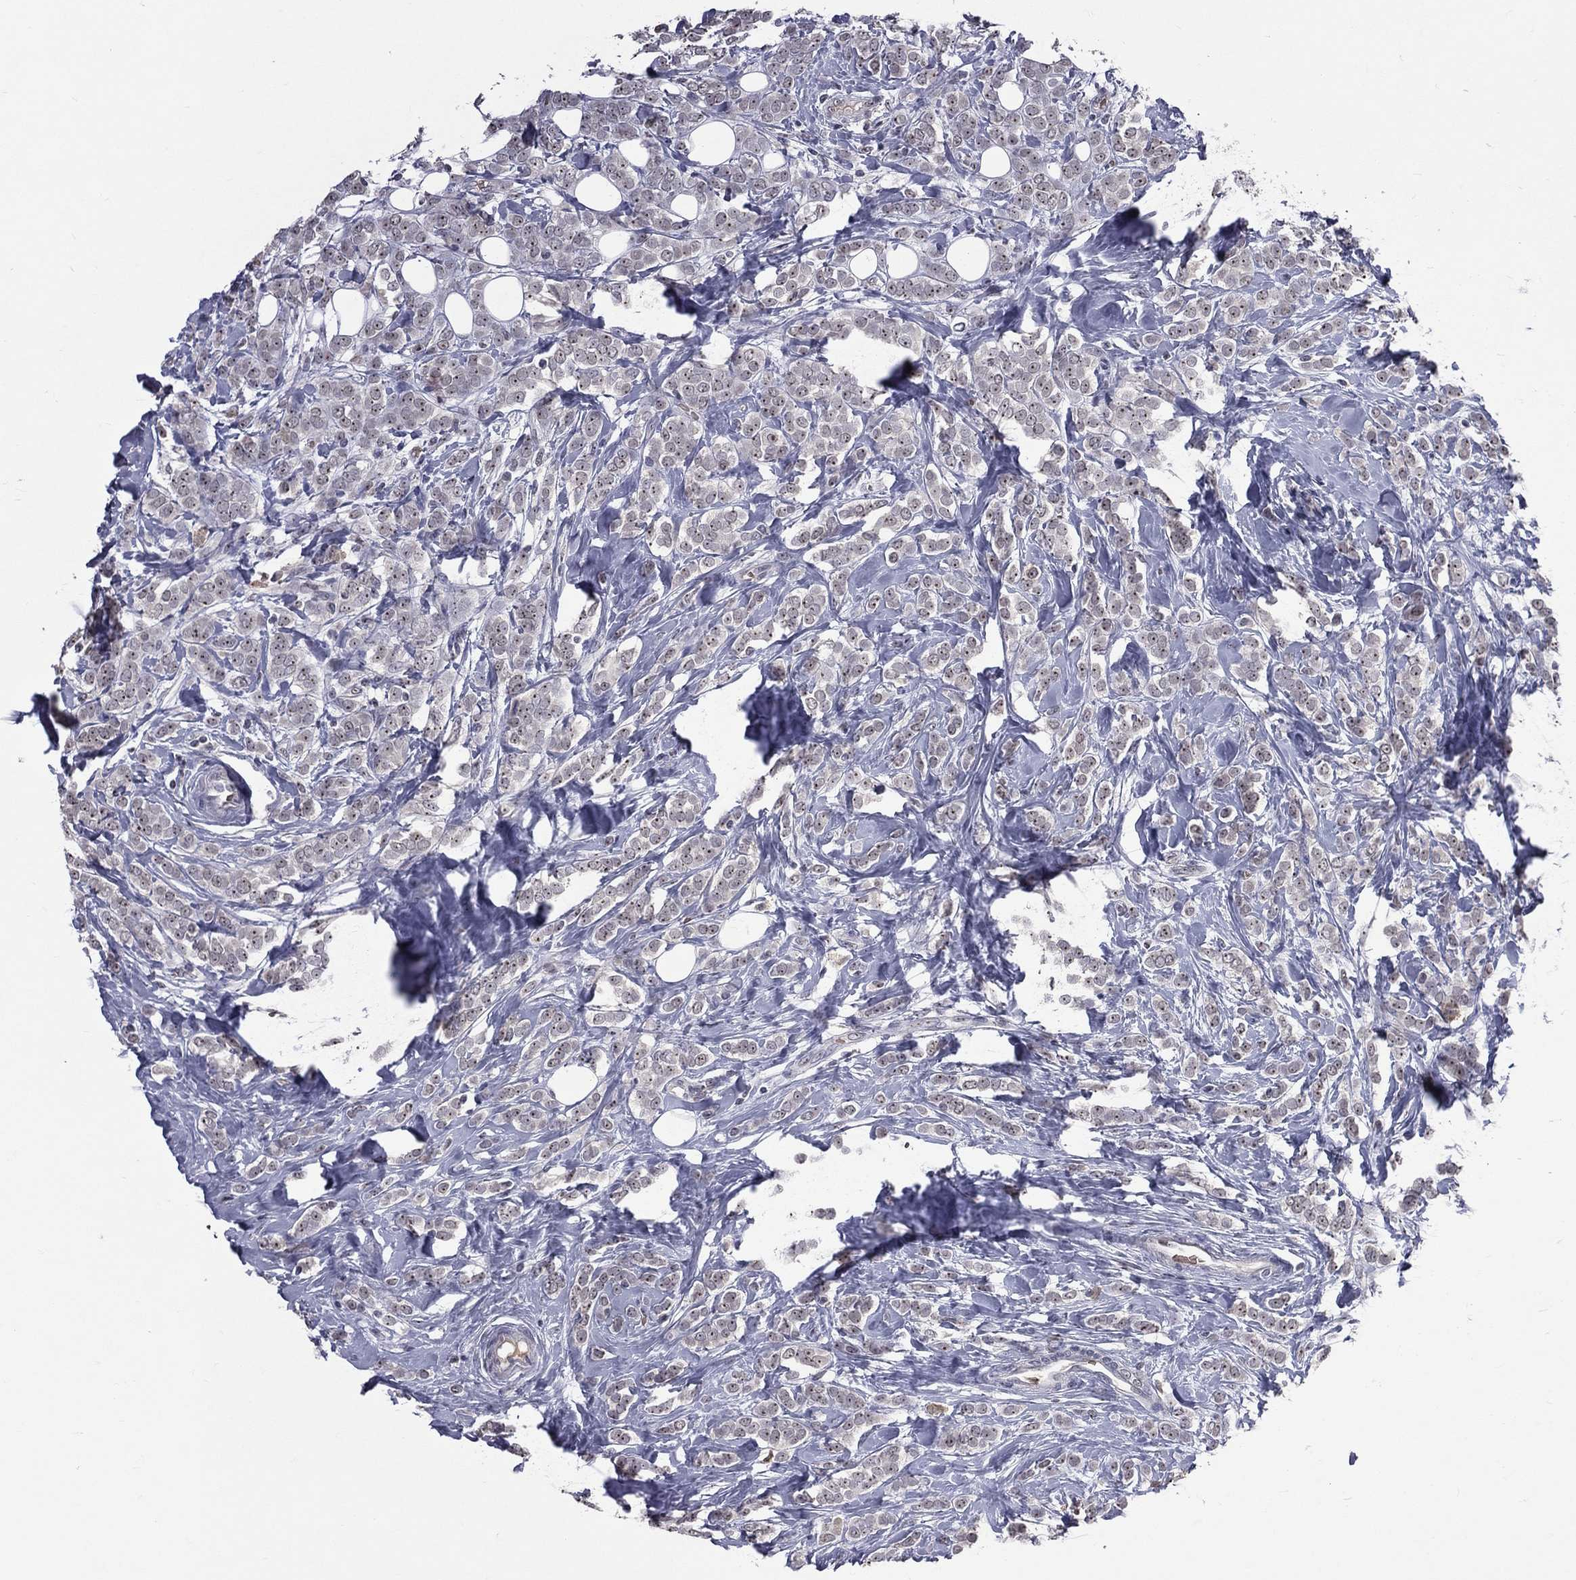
{"staining": {"intensity": "negative", "quantity": "none", "location": "none"}, "tissue": "breast cancer", "cell_type": "Tumor cells", "image_type": "cancer", "snomed": [{"axis": "morphology", "description": "Lobular carcinoma"}, {"axis": "topography", "description": "Breast"}], "caption": "Immunohistochemical staining of lobular carcinoma (breast) shows no significant staining in tumor cells.", "gene": "DSG4", "patient": {"sex": "female", "age": 49}}